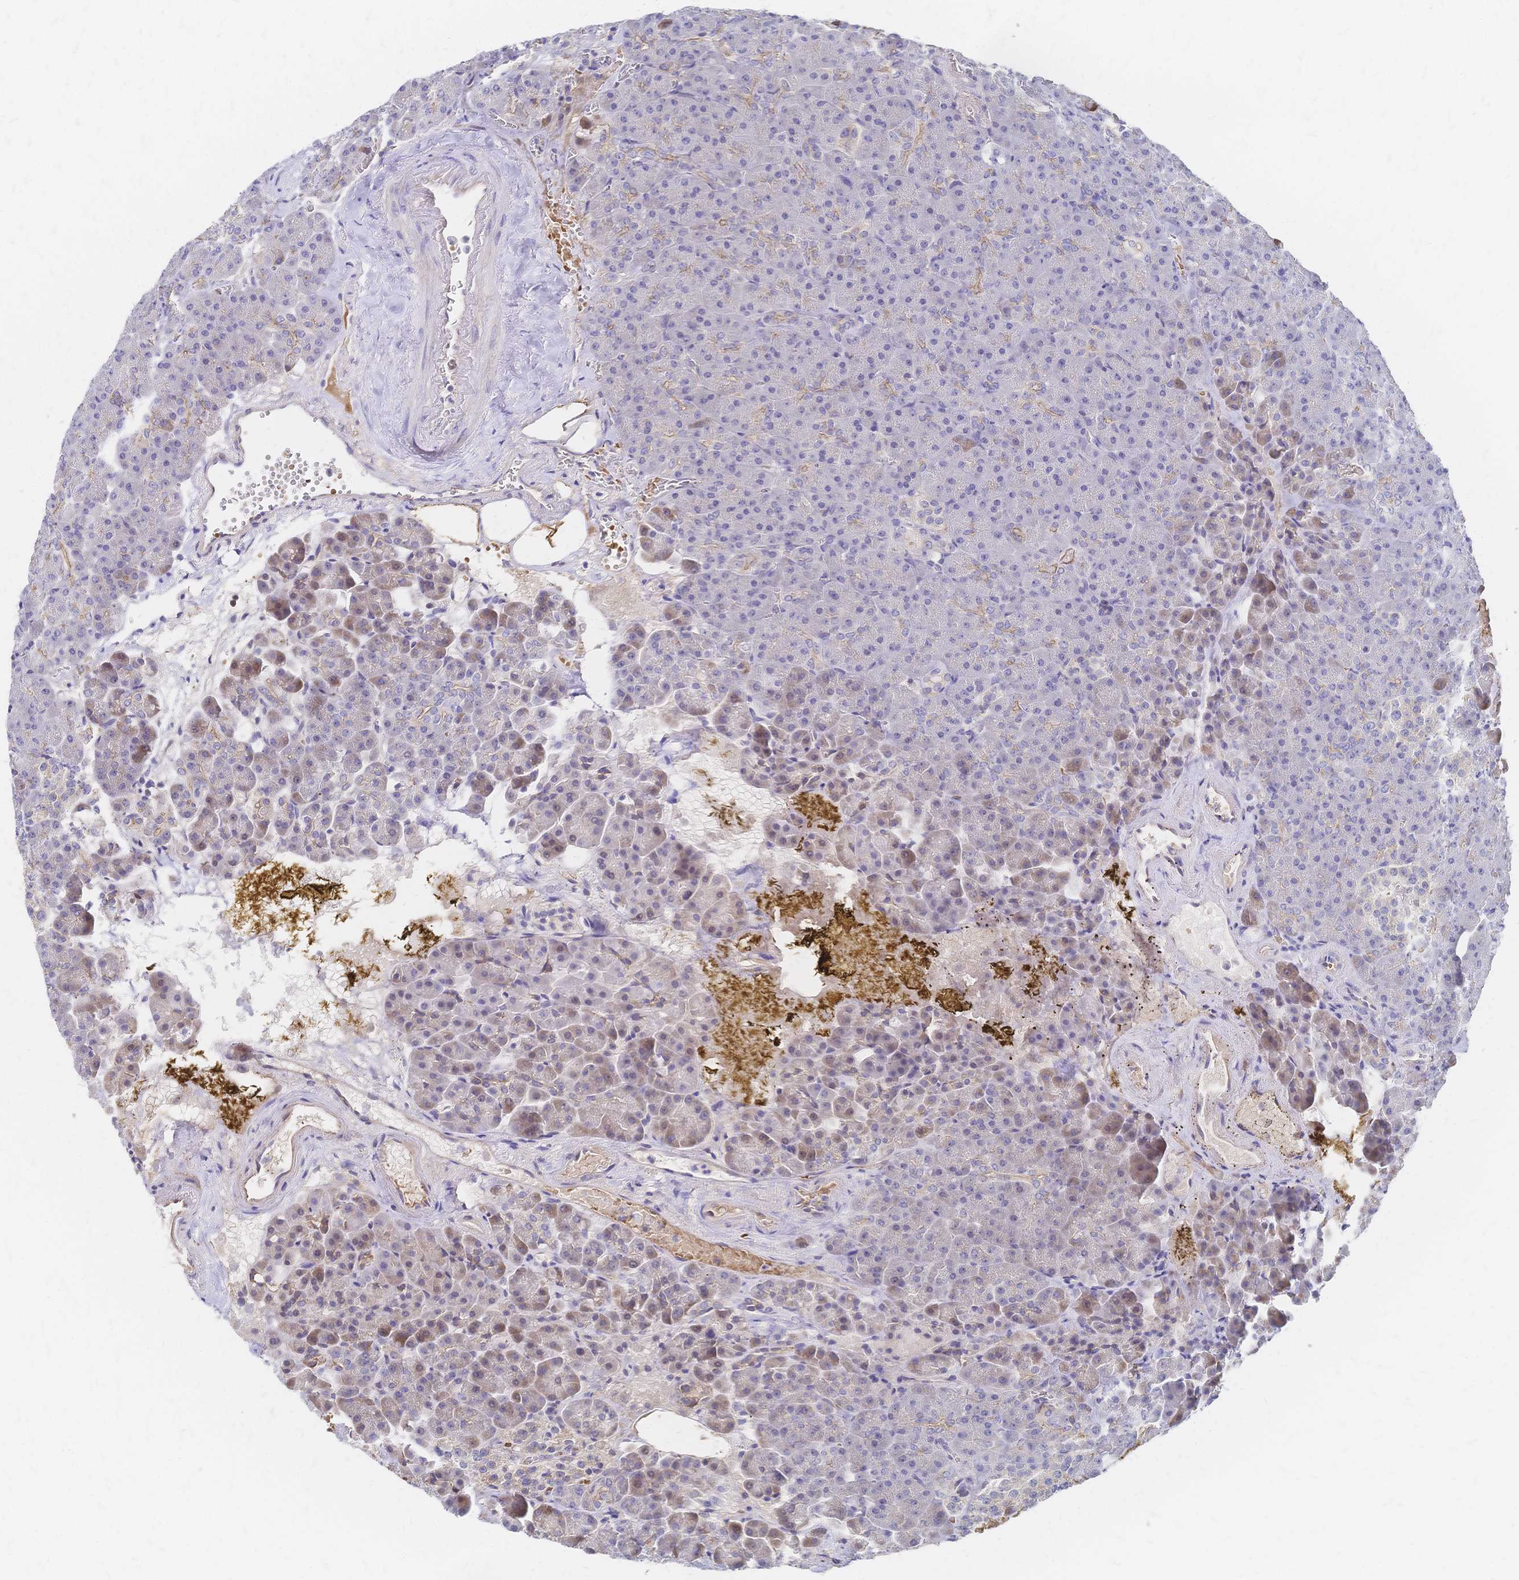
{"staining": {"intensity": "weak", "quantity": "25%-75%", "location": "cytoplasmic/membranous"}, "tissue": "pancreas", "cell_type": "Exocrine glandular cells", "image_type": "normal", "snomed": [{"axis": "morphology", "description": "Normal tissue, NOS"}, {"axis": "topography", "description": "Pancreas"}], "caption": "Normal pancreas was stained to show a protein in brown. There is low levels of weak cytoplasmic/membranous positivity in about 25%-75% of exocrine glandular cells.", "gene": "SLC5A1", "patient": {"sex": "female", "age": 74}}